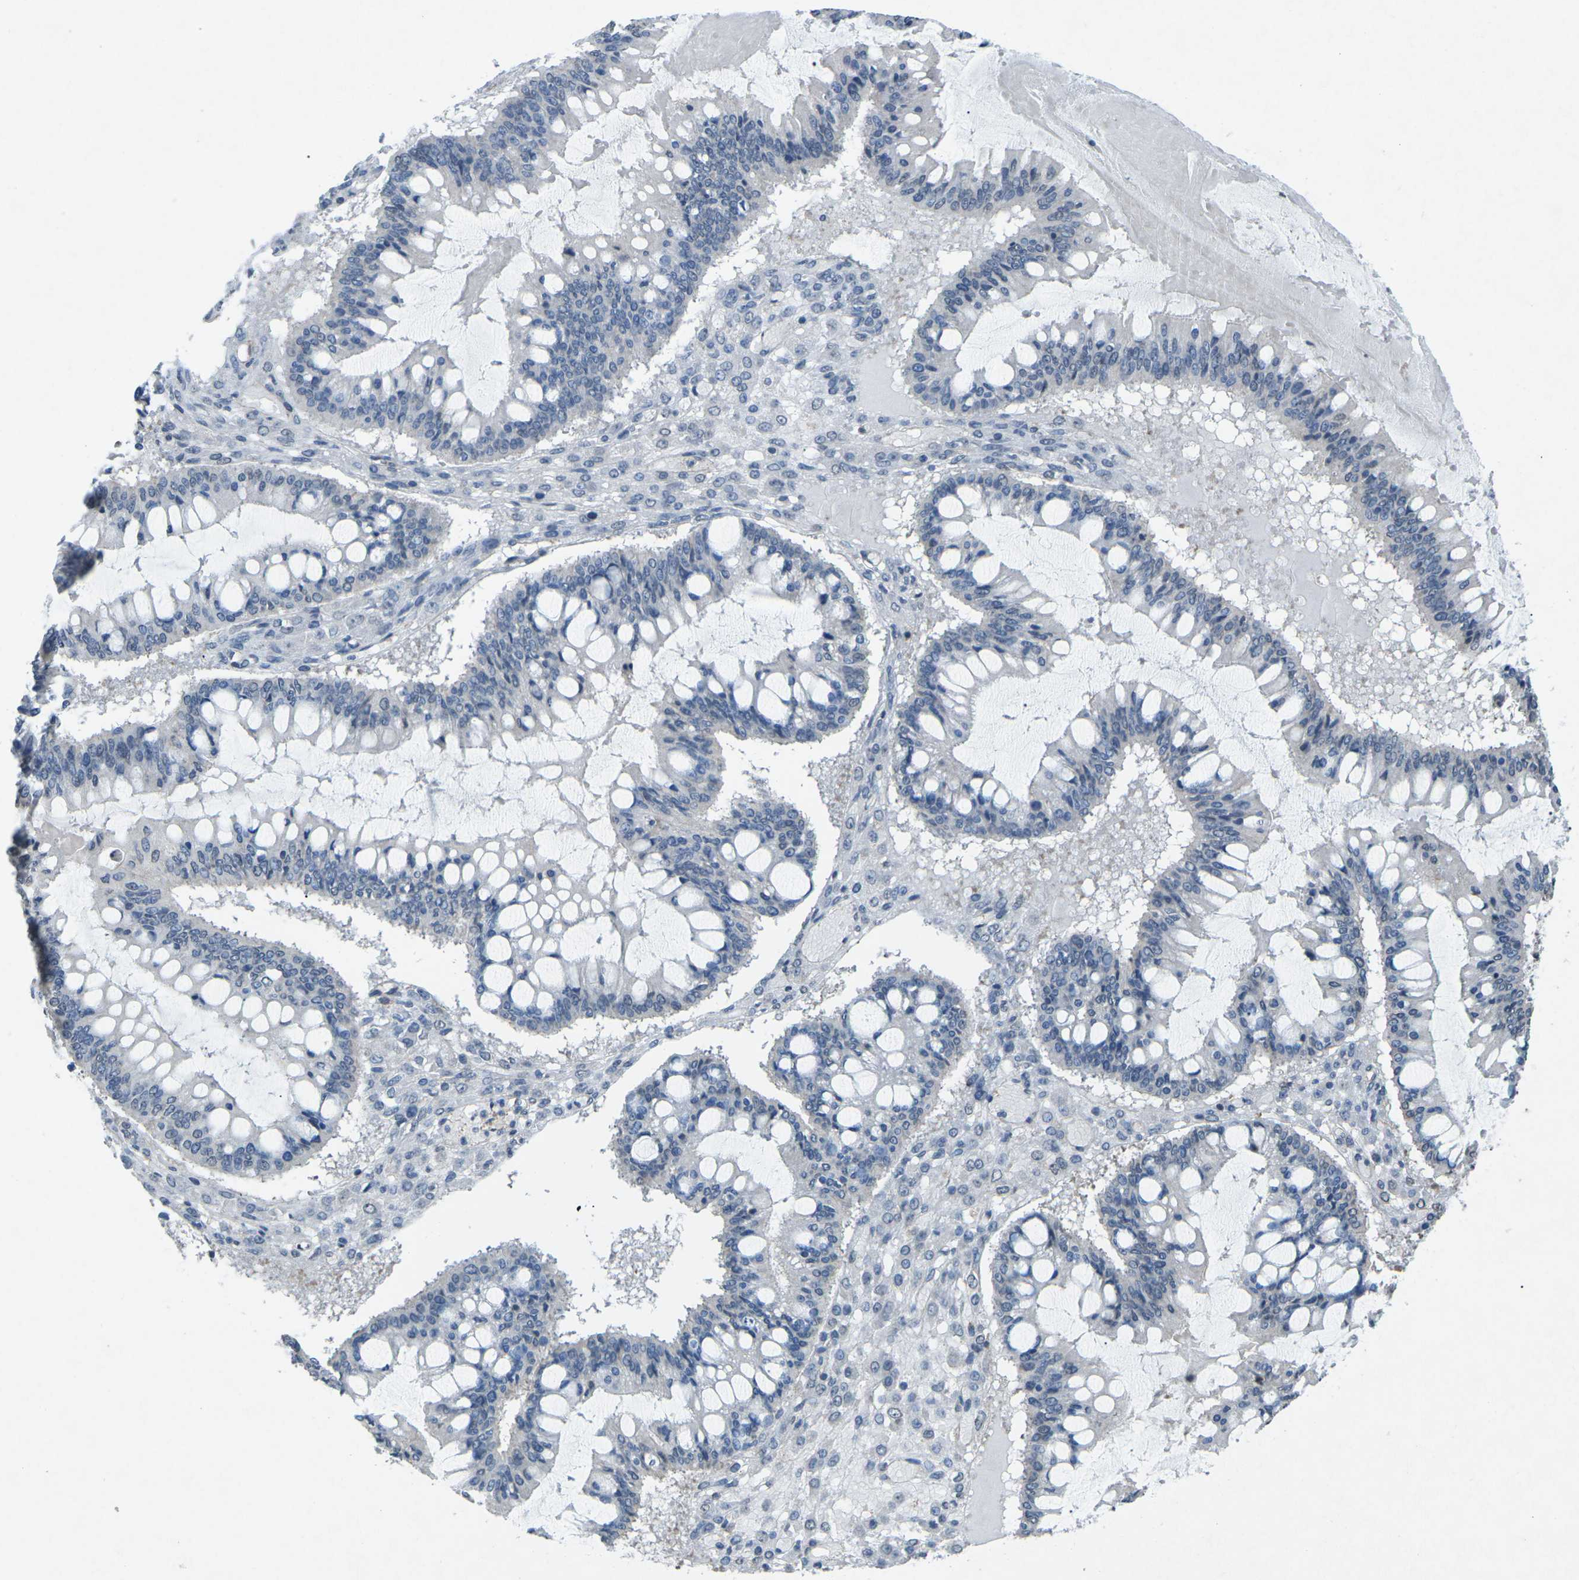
{"staining": {"intensity": "negative", "quantity": "none", "location": "none"}, "tissue": "ovarian cancer", "cell_type": "Tumor cells", "image_type": "cancer", "snomed": [{"axis": "morphology", "description": "Cystadenocarcinoma, mucinous, NOS"}, {"axis": "topography", "description": "Ovary"}], "caption": "Image shows no significant protein positivity in tumor cells of ovarian mucinous cystadenocarcinoma. (DAB immunohistochemistry visualized using brightfield microscopy, high magnification).", "gene": "TFR2", "patient": {"sex": "female", "age": 73}}